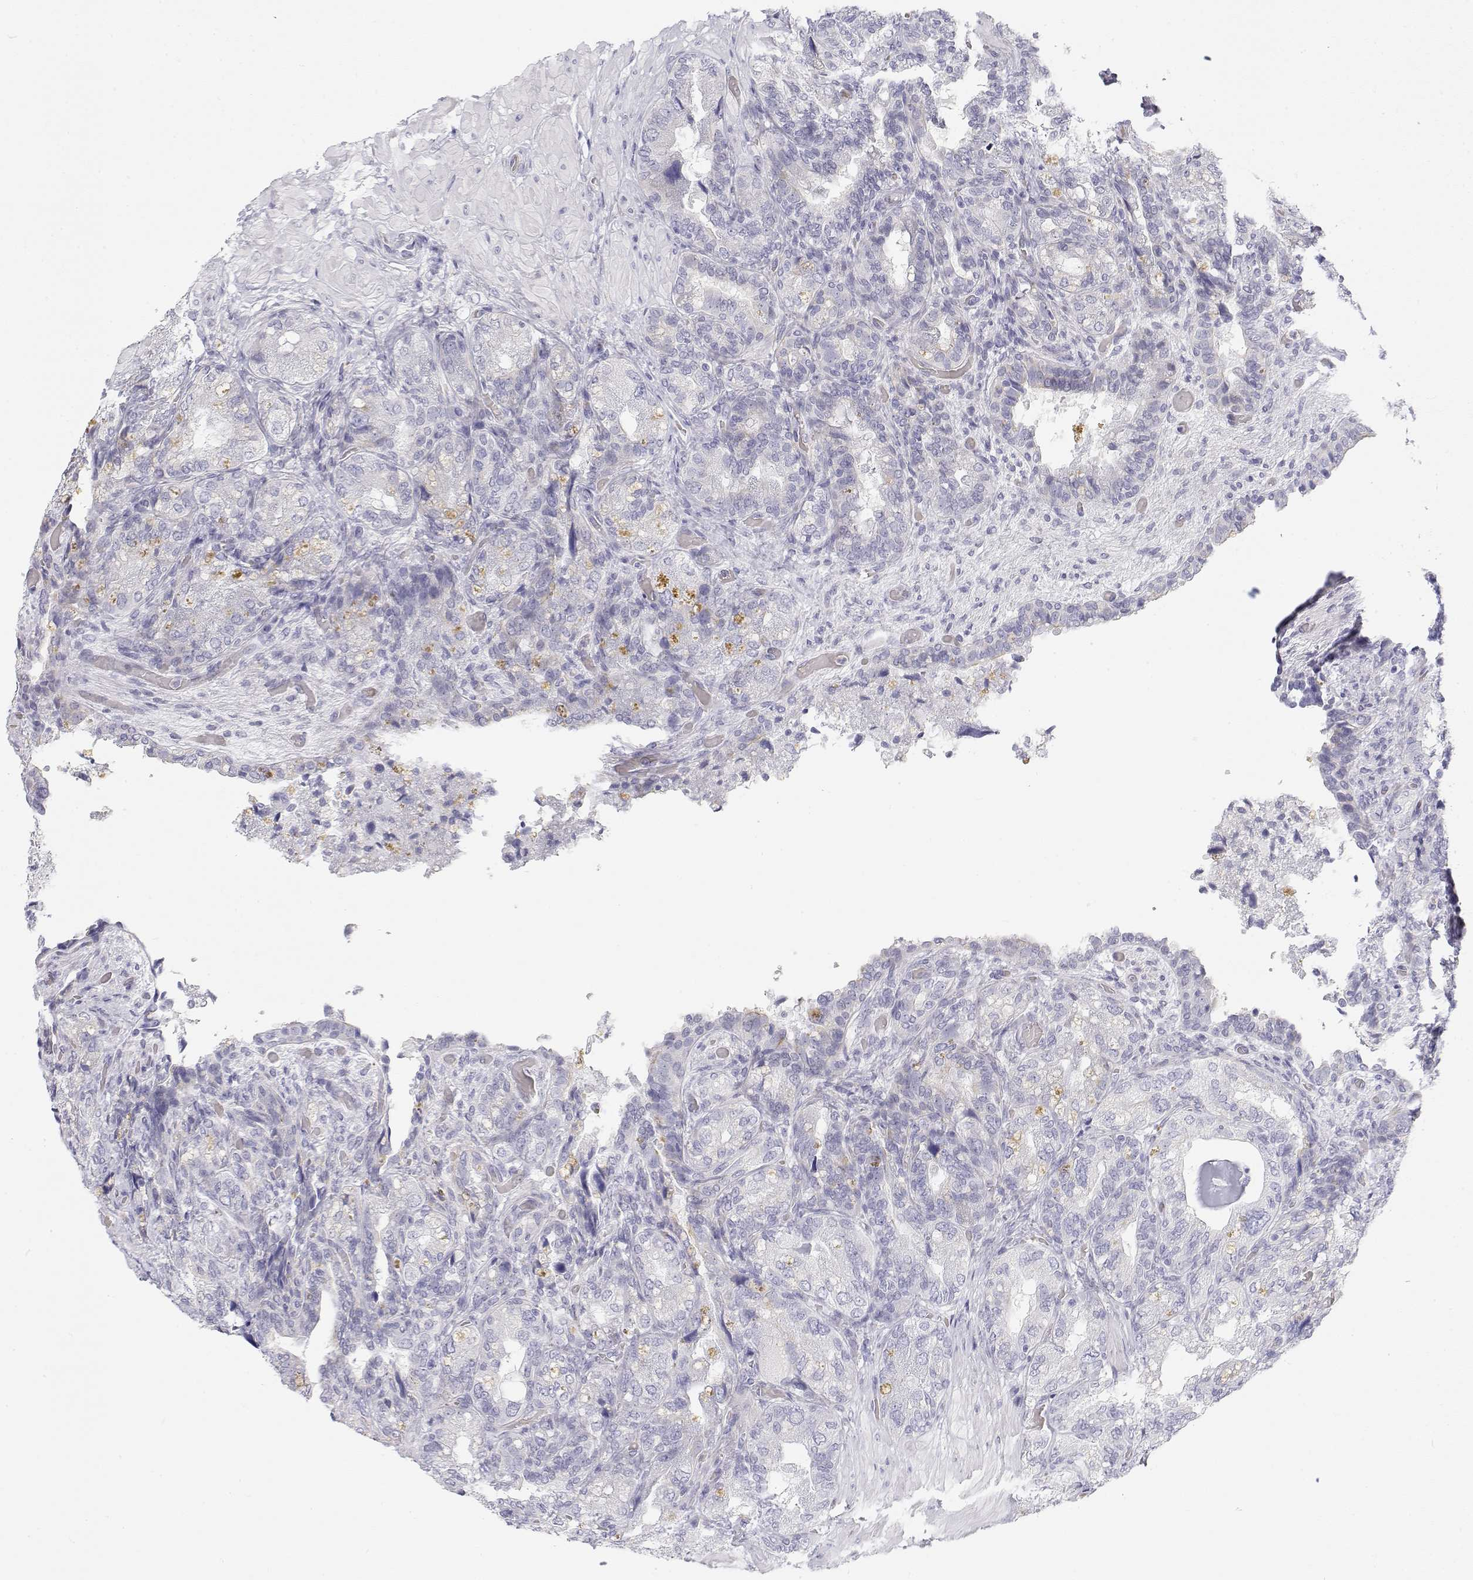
{"staining": {"intensity": "negative", "quantity": "none", "location": "none"}, "tissue": "seminal vesicle", "cell_type": "Glandular cells", "image_type": "normal", "snomed": [{"axis": "morphology", "description": "Normal tissue, NOS"}, {"axis": "topography", "description": "Seminal veicle"}], "caption": "Glandular cells show no significant protein staining in unremarkable seminal vesicle. (Stains: DAB IHC with hematoxylin counter stain, Microscopy: brightfield microscopy at high magnification).", "gene": "MISP", "patient": {"sex": "male", "age": 57}}